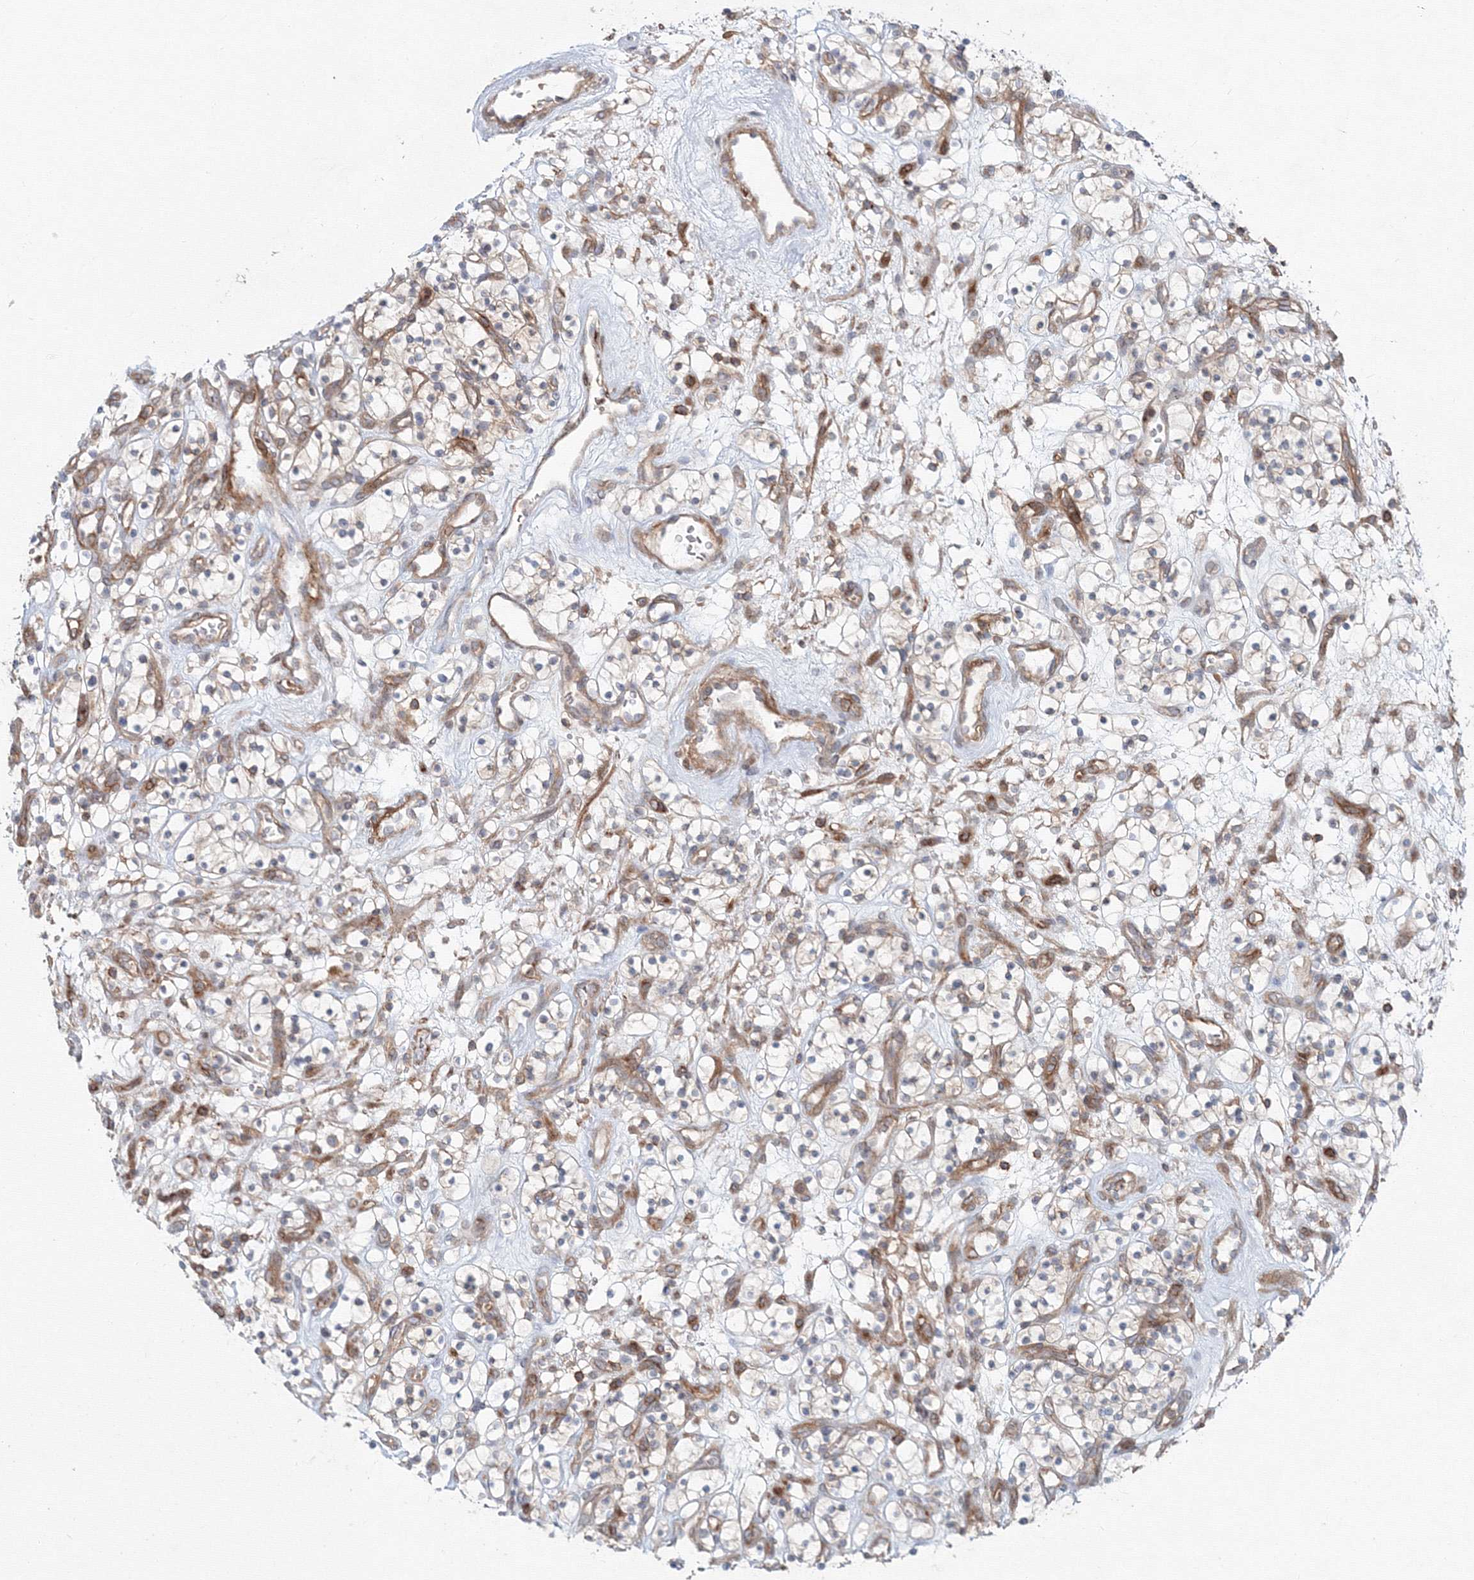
{"staining": {"intensity": "negative", "quantity": "none", "location": "none"}, "tissue": "renal cancer", "cell_type": "Tumor cells", "image_type": "cancer", "snomed": [{"axis": "morphology", "description": "Adenocarcinoma, NOS"}, {"axis": "topography", "description": "Kidney"}], "caption": "The immunohistochemistry (IHC) histopathology image has no significant expression in tumor cells of renal cancer tissue.", "gene": "SH3PXD2A", "patient": {"sex": "female", "age": 57}}